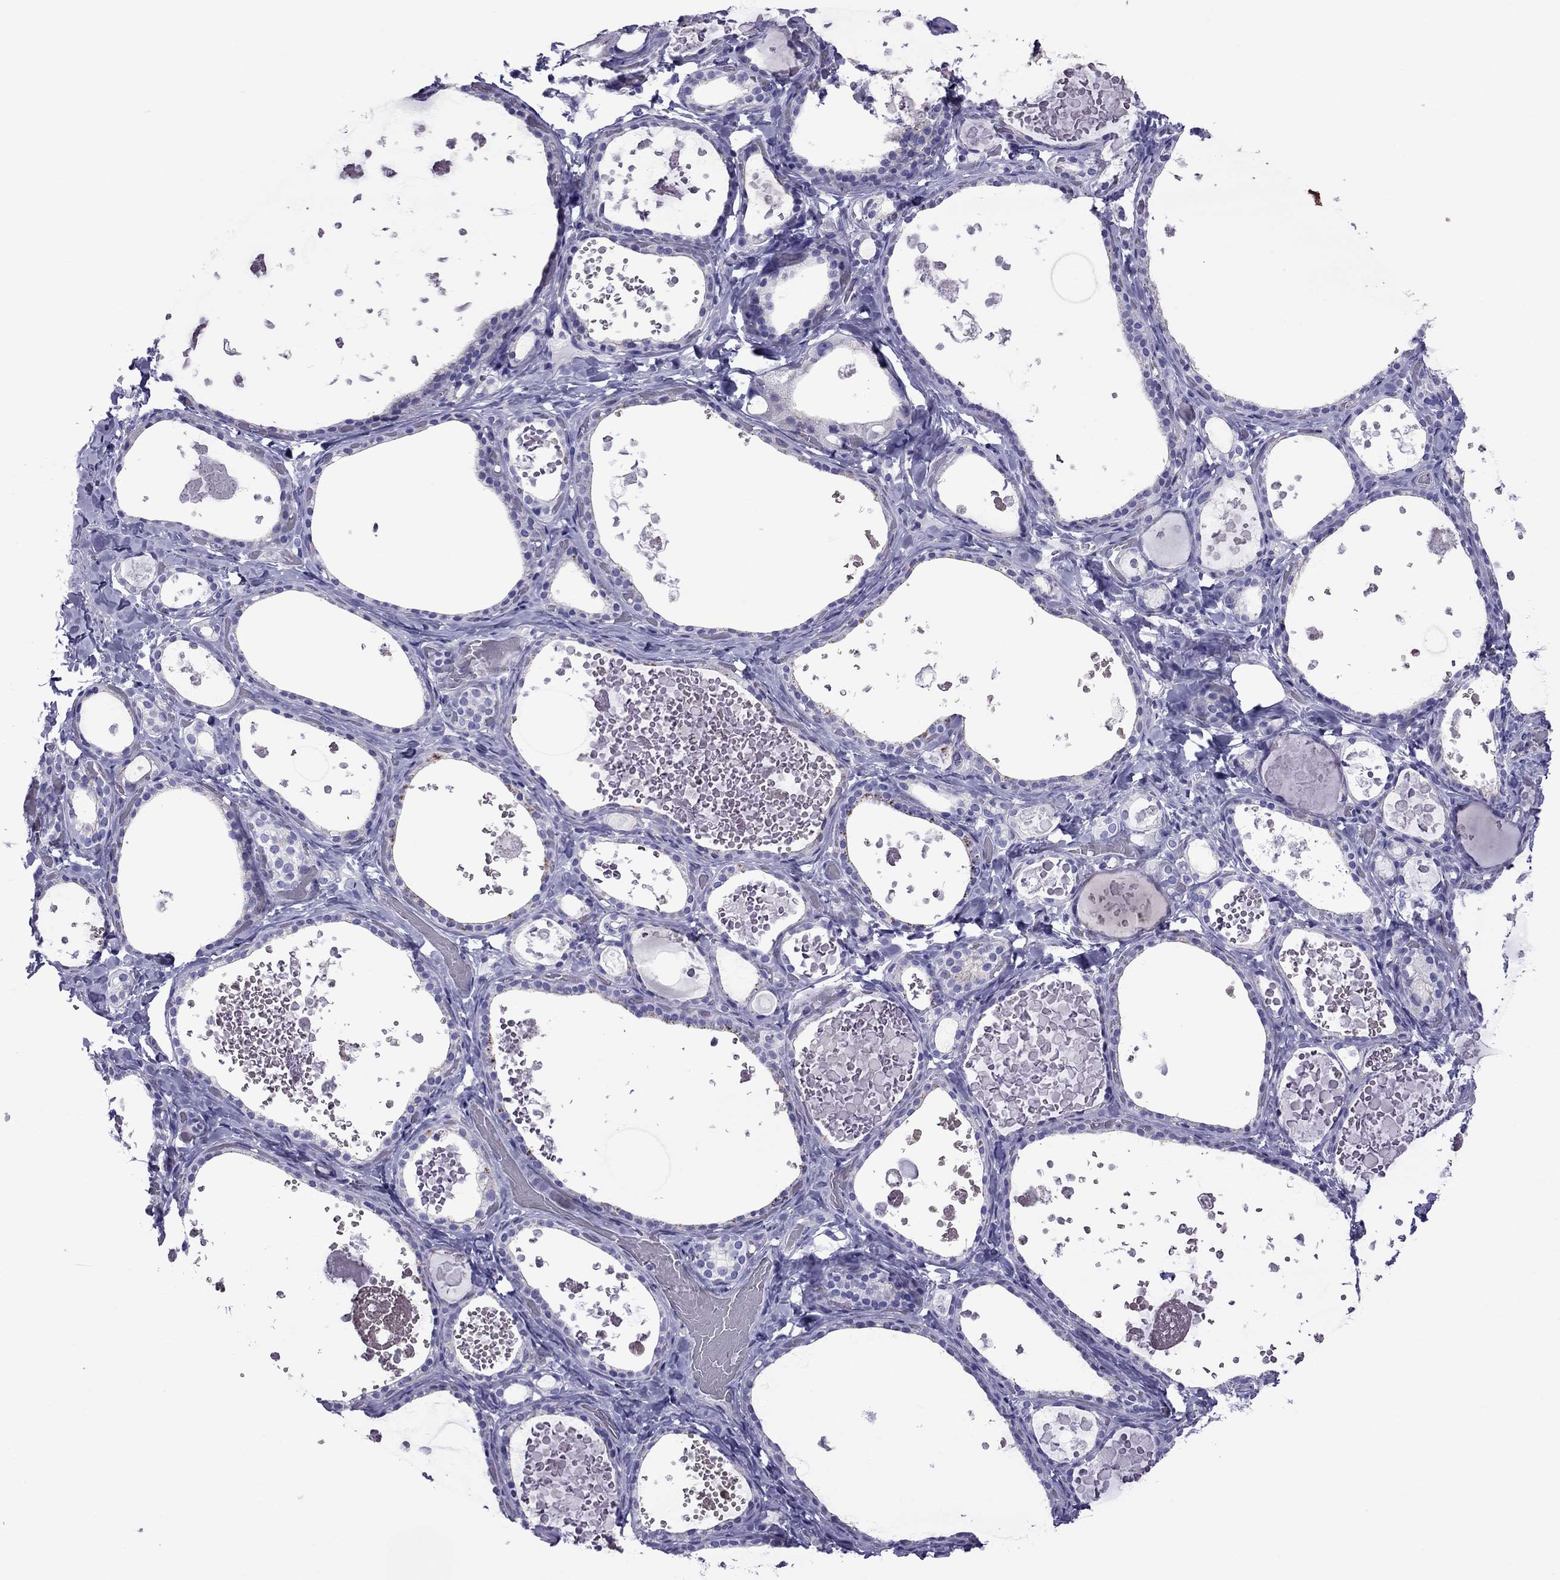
{"staining": {"intensity": "negative", "quantity": "none", "location": "none"}, "tissue": "thyroid gland", "cell_type": "Glandular cells", "image_type": "normal", "snomed": [{"axis": "morphology", "description": "Normal tissue, NOS"}, {"axis": "topography", "description": "Thyroid gland"}], "caption": "Human thyroid gland stained for a protein using IHC exhibits no expression in glandular cells.", "gene": "MYL11", "patient": {"sex": "female", "age": 56}}